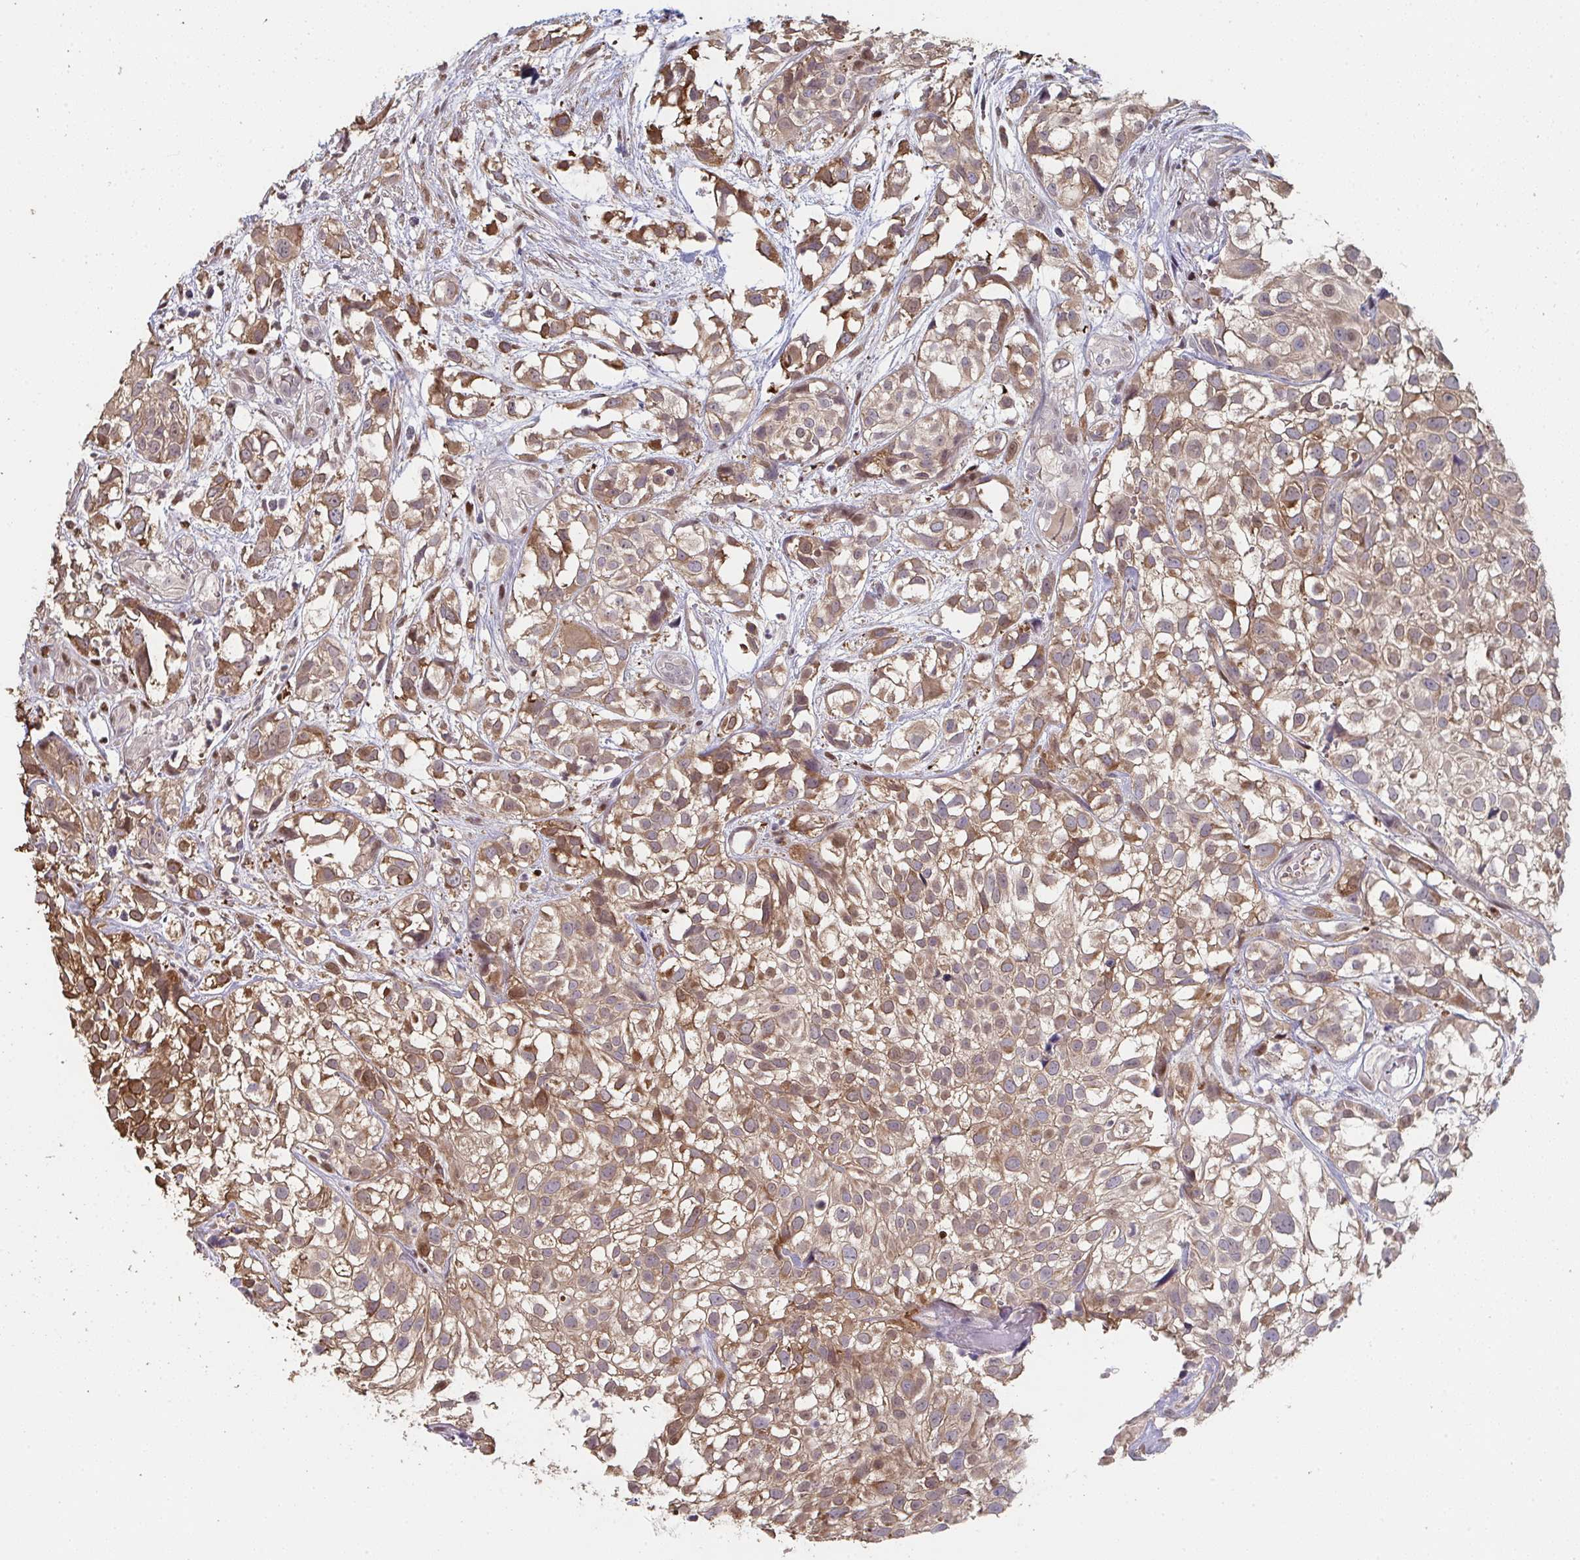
{"staining": {"intensity": "moderate", "quantity": ">75%", "location": "cytoplasmic/membranous"}, "tissue": "urothelial cancer", "cell_type": "Tumor cells", "image_type": "cancer", "snomed": [{"axis": "morphology", "description": "Urothelial carcinoma, High grade"}, {"axis": "topography", "description": "Urinary bladder"}], "caption": "Immunohistochemical staining of human urothelial cancer exhibits medium levels of moderate cytoplasmic/membranous staining in approximately >75% of tumor cells. Immunohistochemistry stains the protein in brown and the nuclei are stained blue.", "gene": "ACD", "patient": {"sex": "male", "age": 56}}